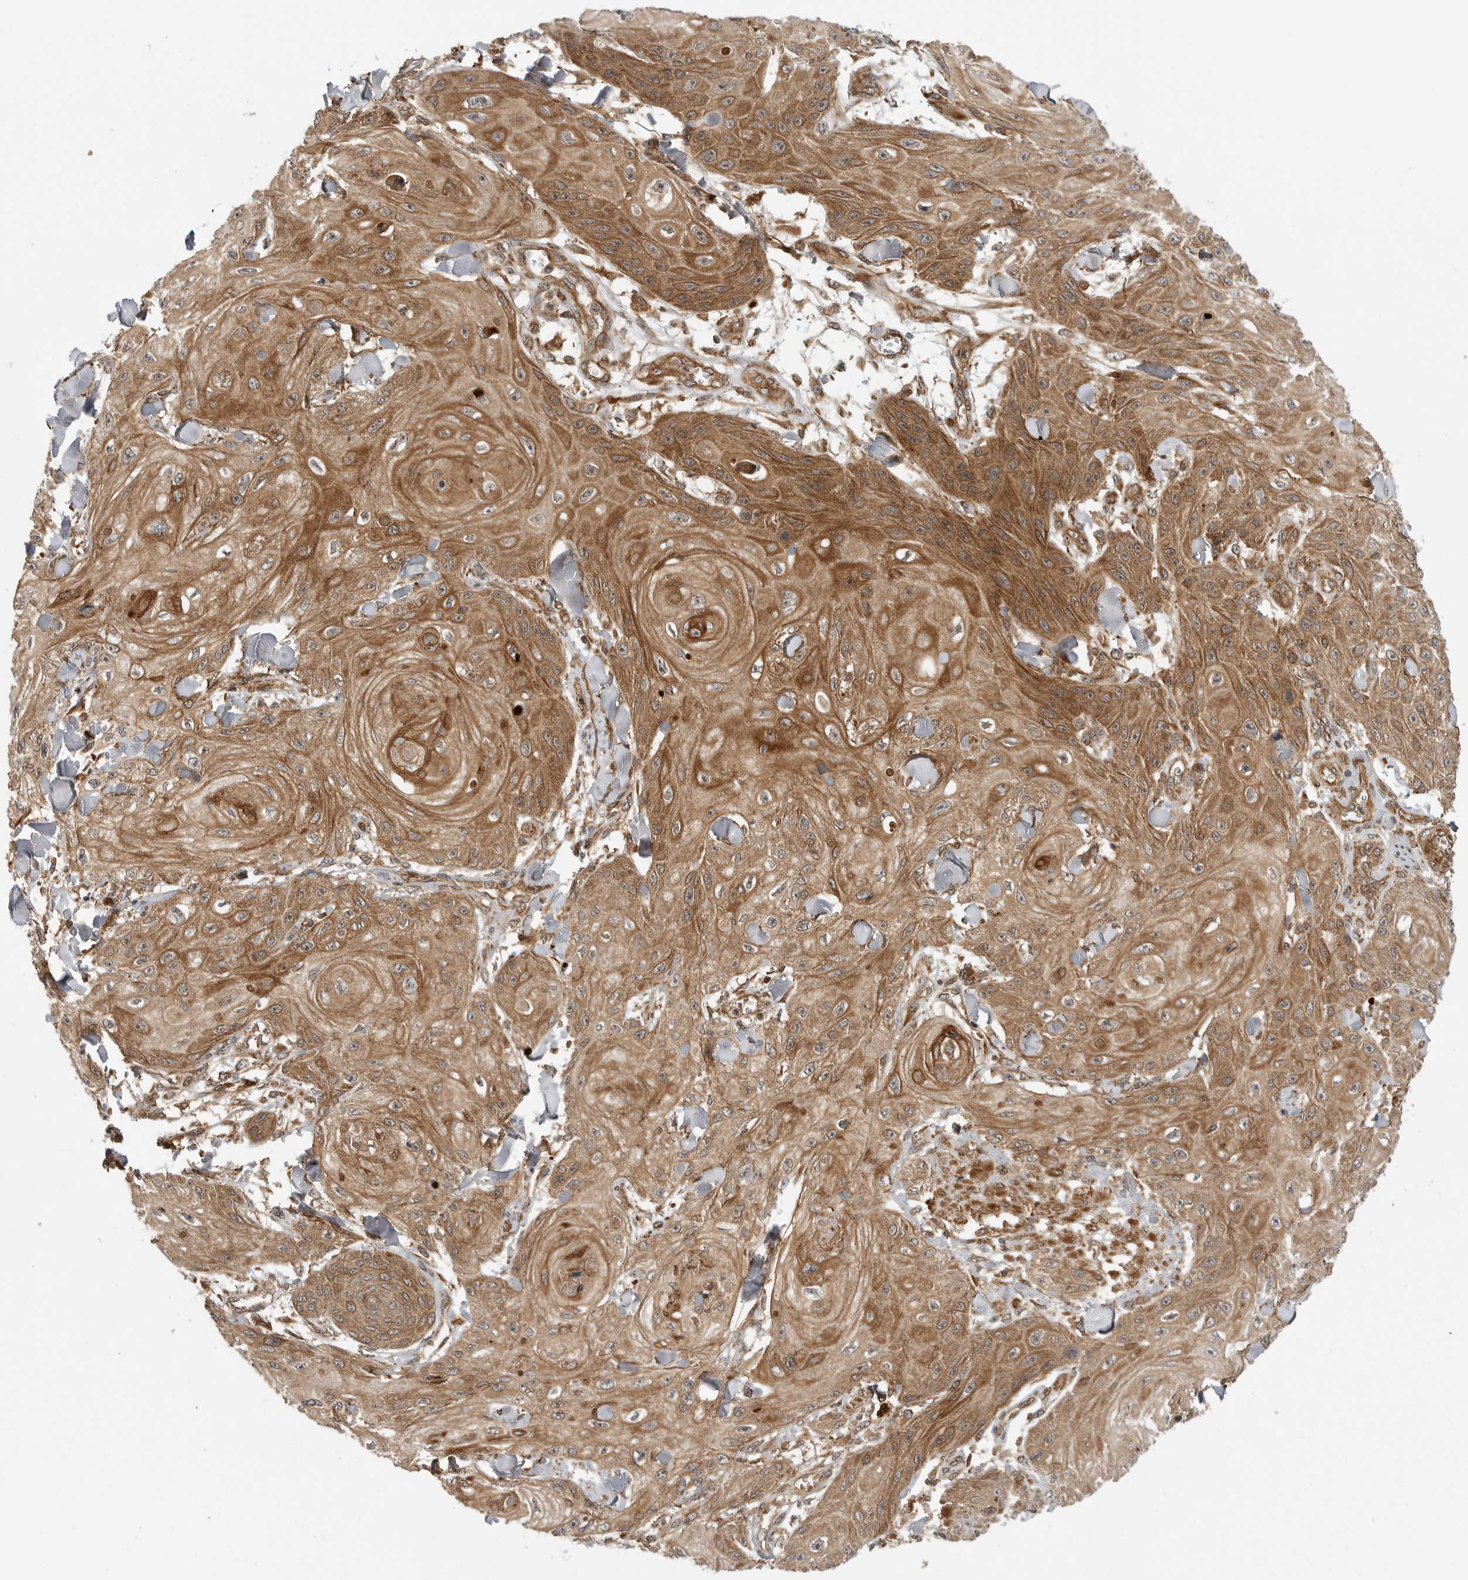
{"staining": {"intensity": "moderate", "quantity": ">75%", "location": "cytoplasmic/membranous"}, "tissue": "skin cancer", "cell_type": "Tumor cells", "image_type": "cancer", "snomed": [{"axis": "morphology", "description": "Squamous cell carcinoma, NOS"}, {"axis": "topography", "description": "Skin"}], "caption": "Protein expression by immunohistochemistry (IHC) exhibits moderate cytoplasmic/membranous staining in about >75% of tumor cells in skin cancer.", "gene": "PRDX4", "patient": {"sex": "male", "age": 74}}